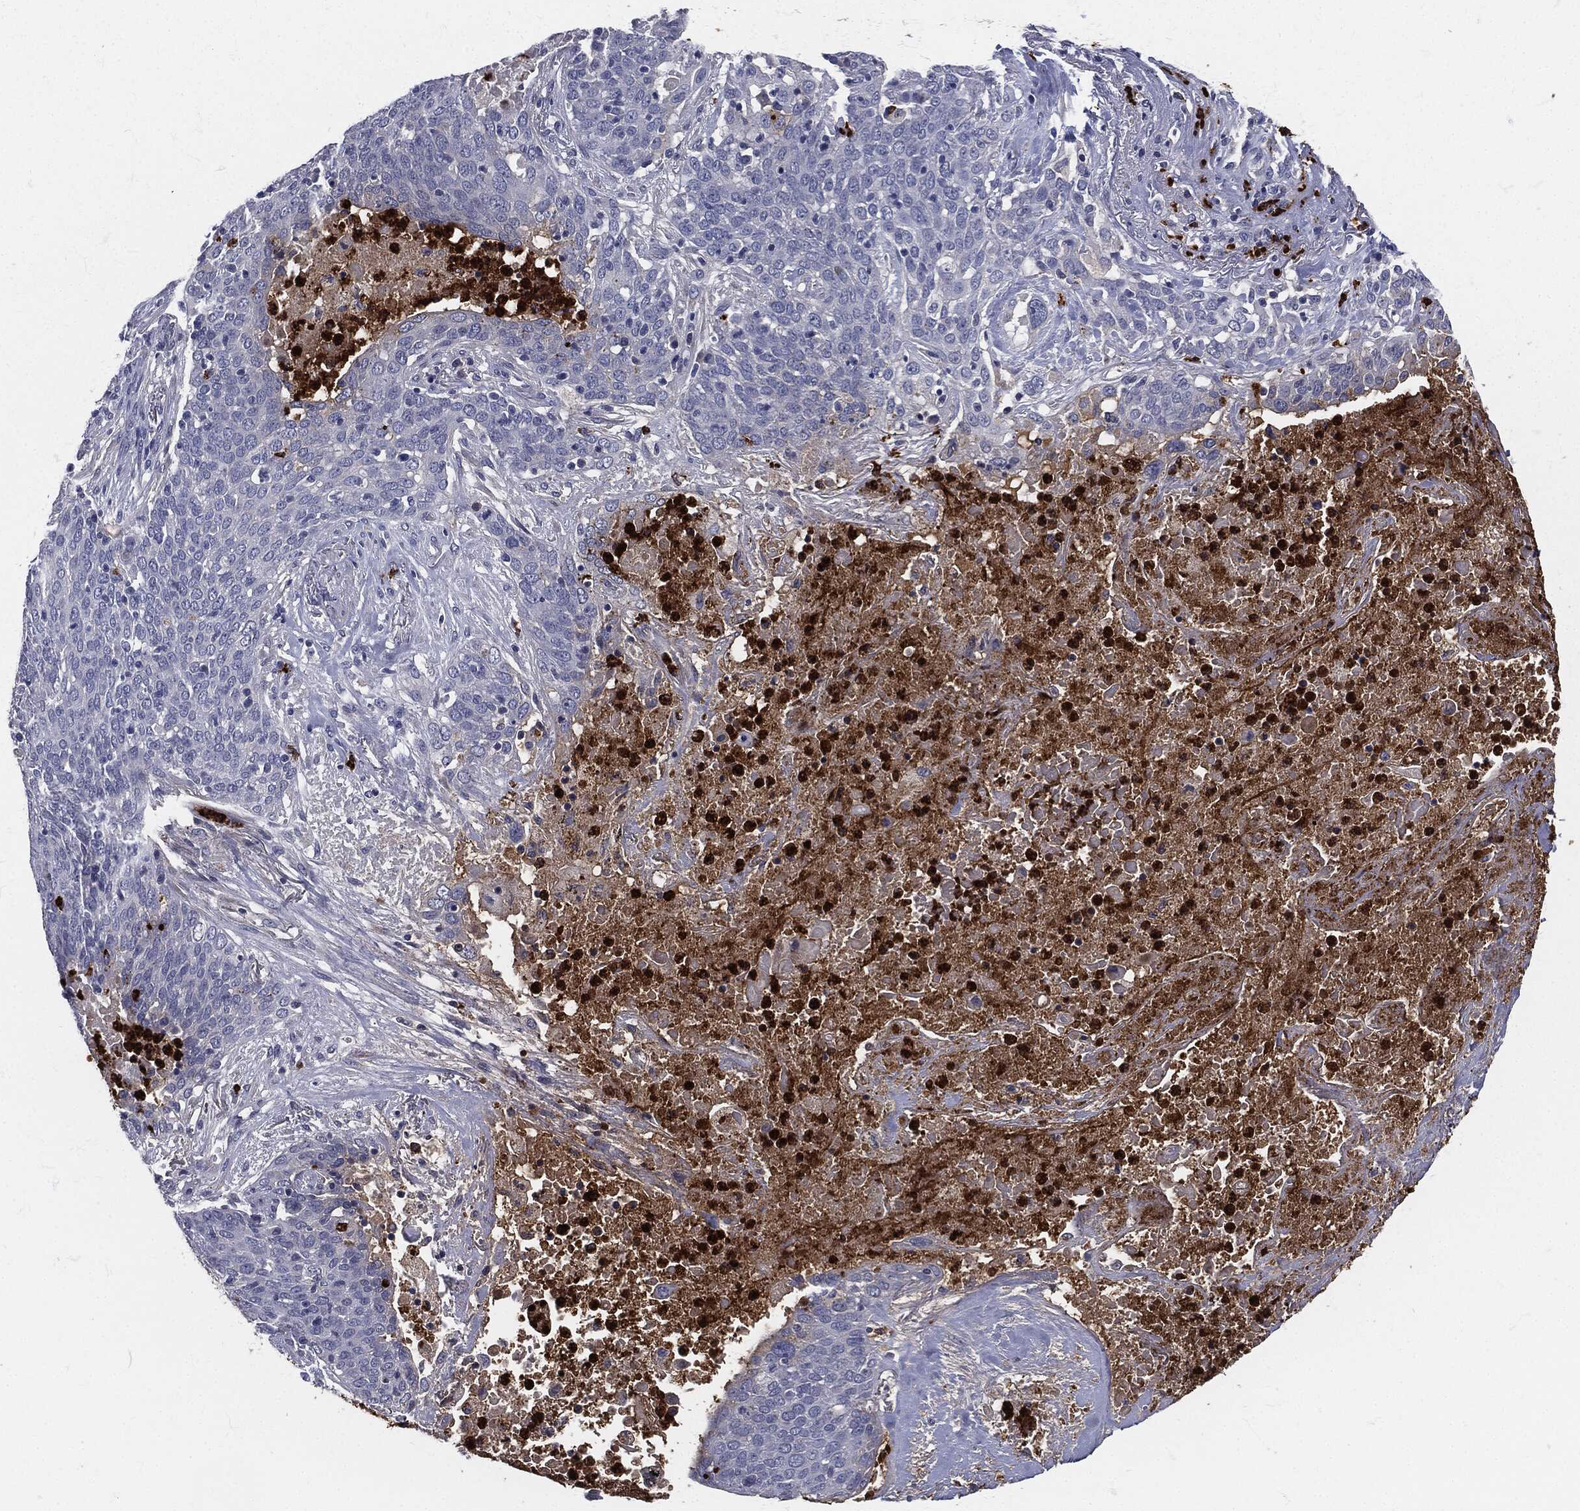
{"staining": {"intensity": "negative", "quantity": "none", "location": "none"}, "tissue": "lung cancer", "cell_type": "Tumor cells", "image_type": "cancer", "snomed": [{"axis": "morphology", "description": "Squamous cell carcinoma, NOS"}, {"axis": "topography", "description": "Lung"}], "caption": "Immunohistochemistry image of neoplastic tissue: lung cancer (squamous cell carcinoma) stained with DAB (3,3'-diaminobenzidine) reveals no significant protein expression in tumor cells. (DAB (3,3'-diaminobenzidine) IHC, high magnification).", "gene": "MPO", "patient": {"sex": "male", "age": 82}}